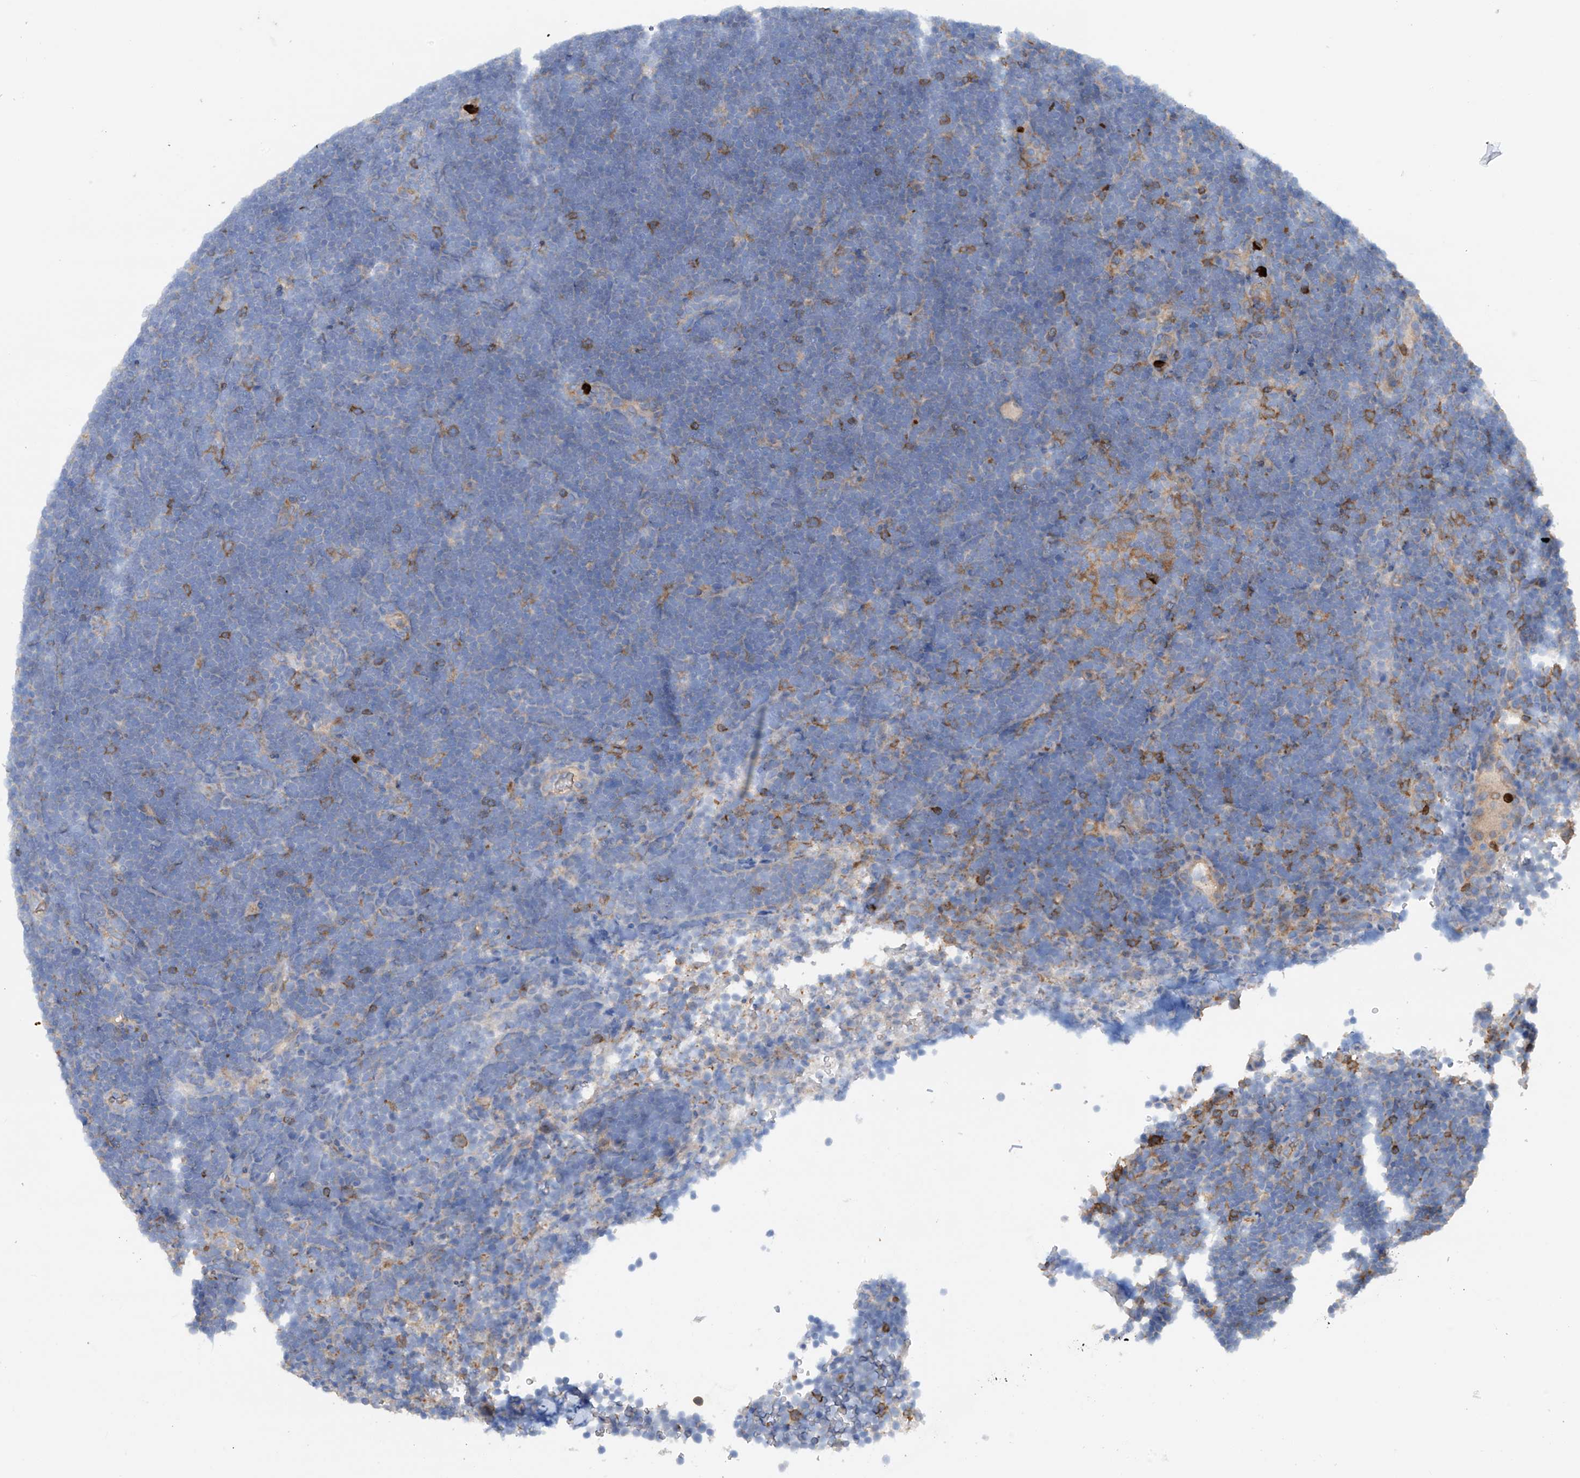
{"staining": {"intensity": "negative", "quantity": "none", "location": "none"}, "tissue": "lymphoma", "cell_type": "Tumor cells", "image_type": "cancer", "snomed": [{"axis": "morphology", "description": "Malignant lymphoma, non-Hodgkin's type, High grade"}, {"axis": "topography", "description": "Lymph node"}], "caption": "The immunohistochemistry (IHC) micrograph has no significant positivity in tumor cells of high-grade malignant lymphoma, non-Hodgkin's type tissue.", "gene": "PHACTR2", "patient": {"sex": "male", "age": 13}}